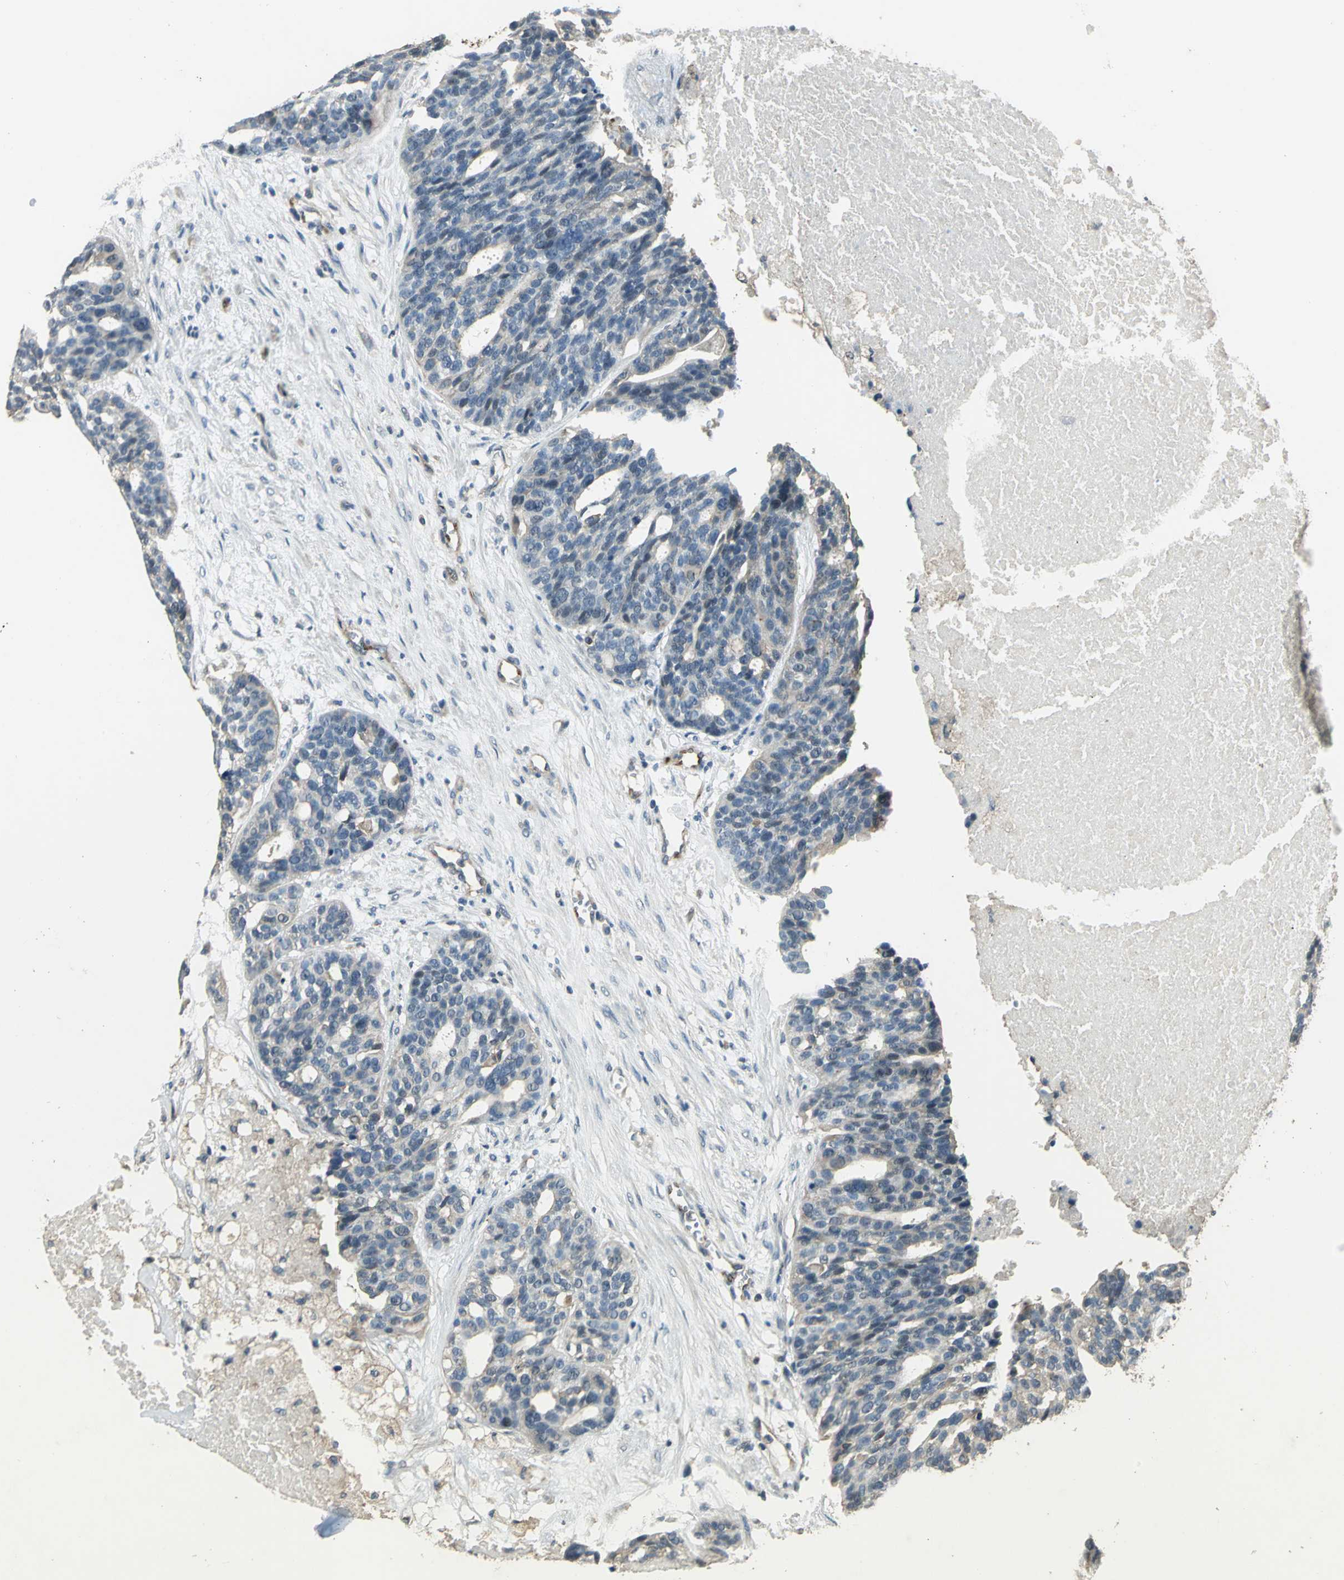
{"staining": {"intensity": "weak", "quantity": "25%-75%", "location": "cytoplasmic/membranous"}, "tissue": "ovarian cancer", "cell_type": "Tumor cells", "image_type": "cancer", "snomed": [{"axis": "morphology", "description": "Cystadenocarcinoma, serous, NOS"}, {"axis": "topography", "description": "Ovary"}], "caption": "High-magnification brightfield microscopy of ovarian cancer stained with DAB (brown) and counterstained with hematoxylin (blue). tumor cells exhibit weak cytoplasmic/membranous positivity is present in about25%-75% of cells.", "gene": "RAPGEF1", "patient": {"sex": "female", "age": 59}}